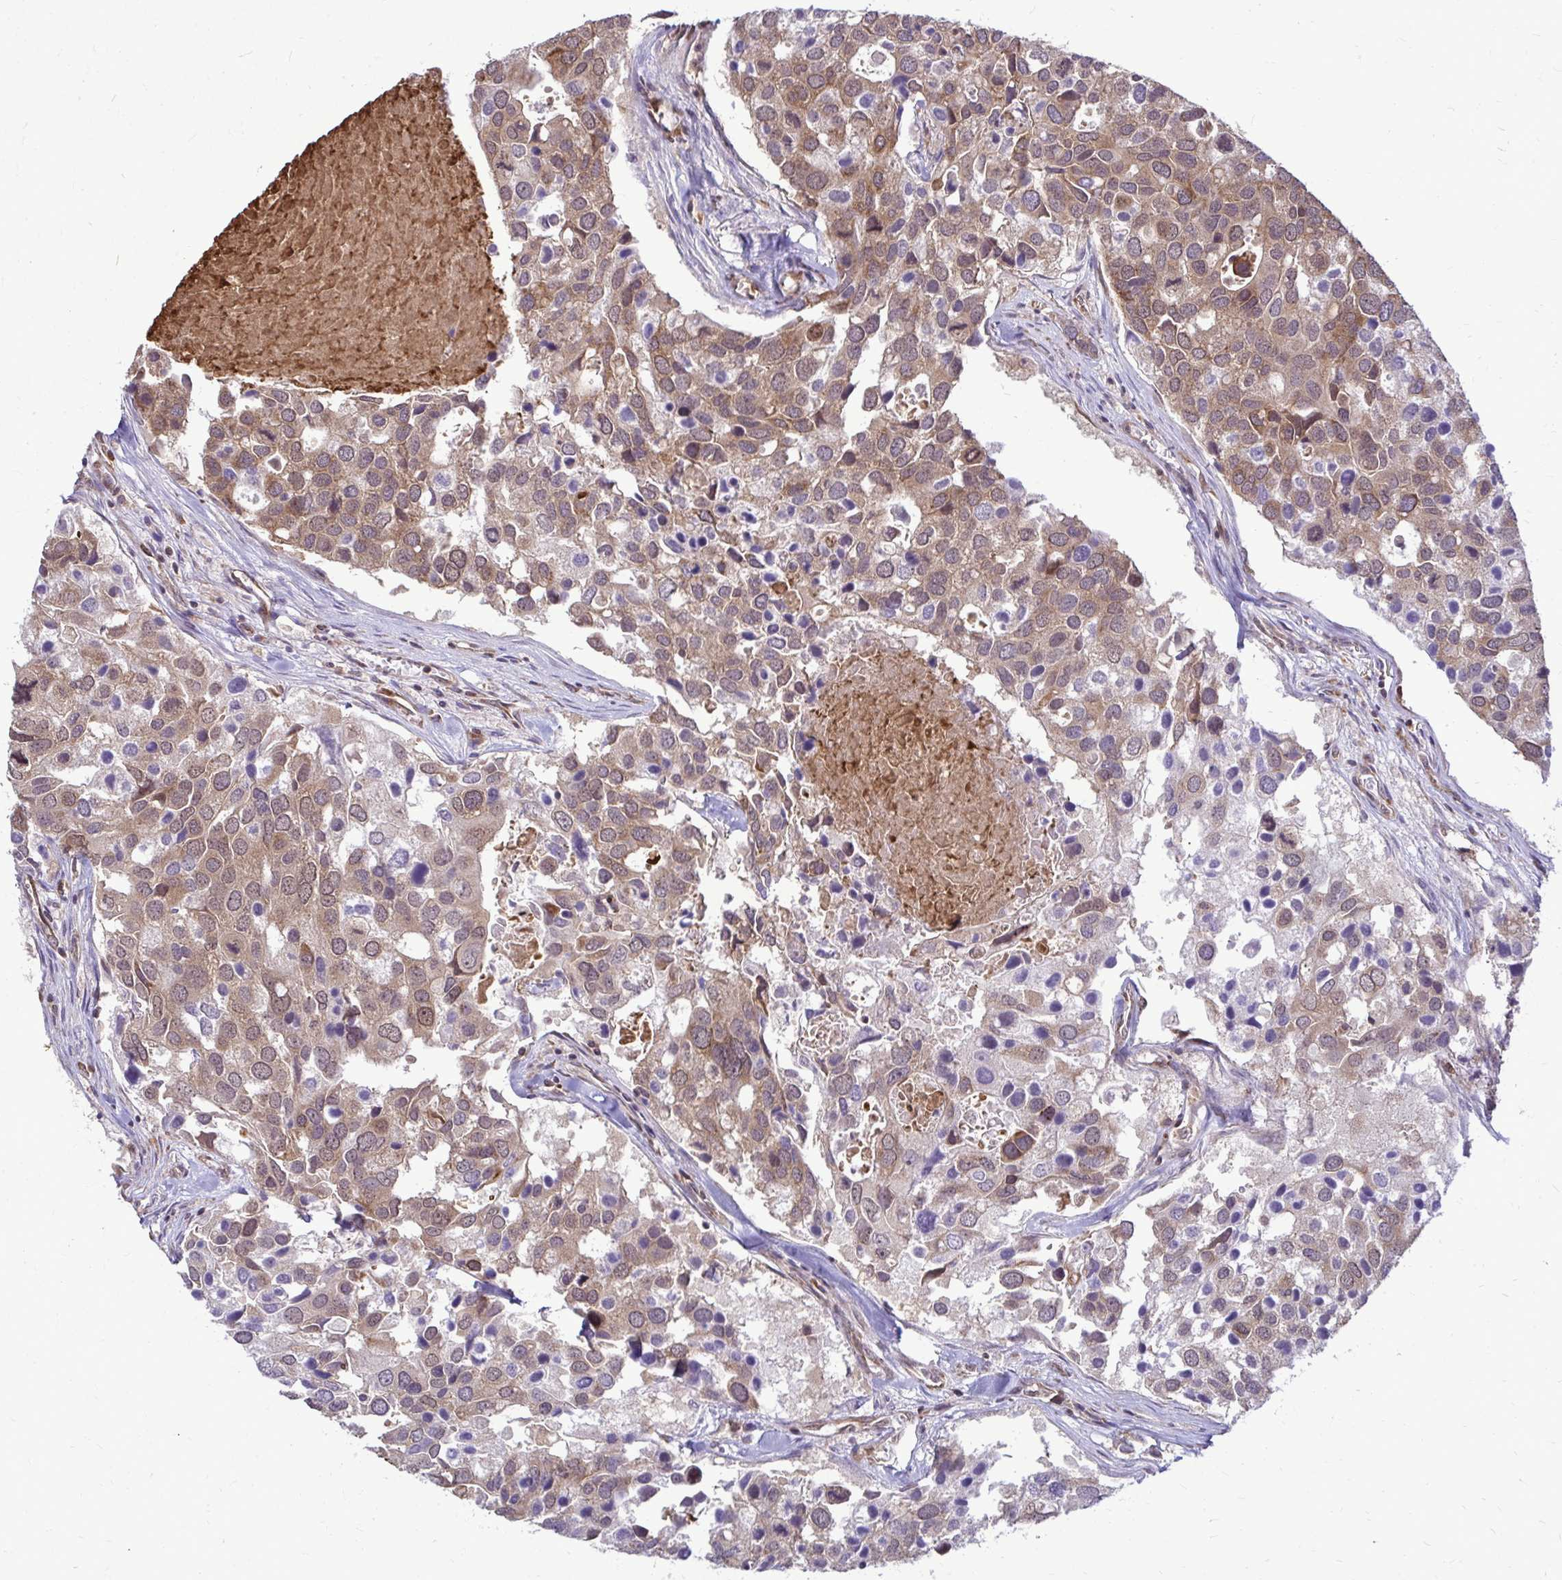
{"staining": {"intensity": "moderate", "quantity": ">75%", "location": "cytoplasmic/membranous"}, "tissue": "breast cancer", "cell_type": "Tumor cells", "image_type": "cancer", "snomed": [{"axis": "morphology", "description": "Duct carcinoma"}, {"axis": "topography", "description": "Breast"}], "caption": "Infiltrating ductal carcinoma (breast) stained with a brown dye reveals moderate cytoplasmic/membranous positive staining in about >75% of tumor cells.", "gene": "FMR1", "patient": {"sex": "female", "age": 83}}